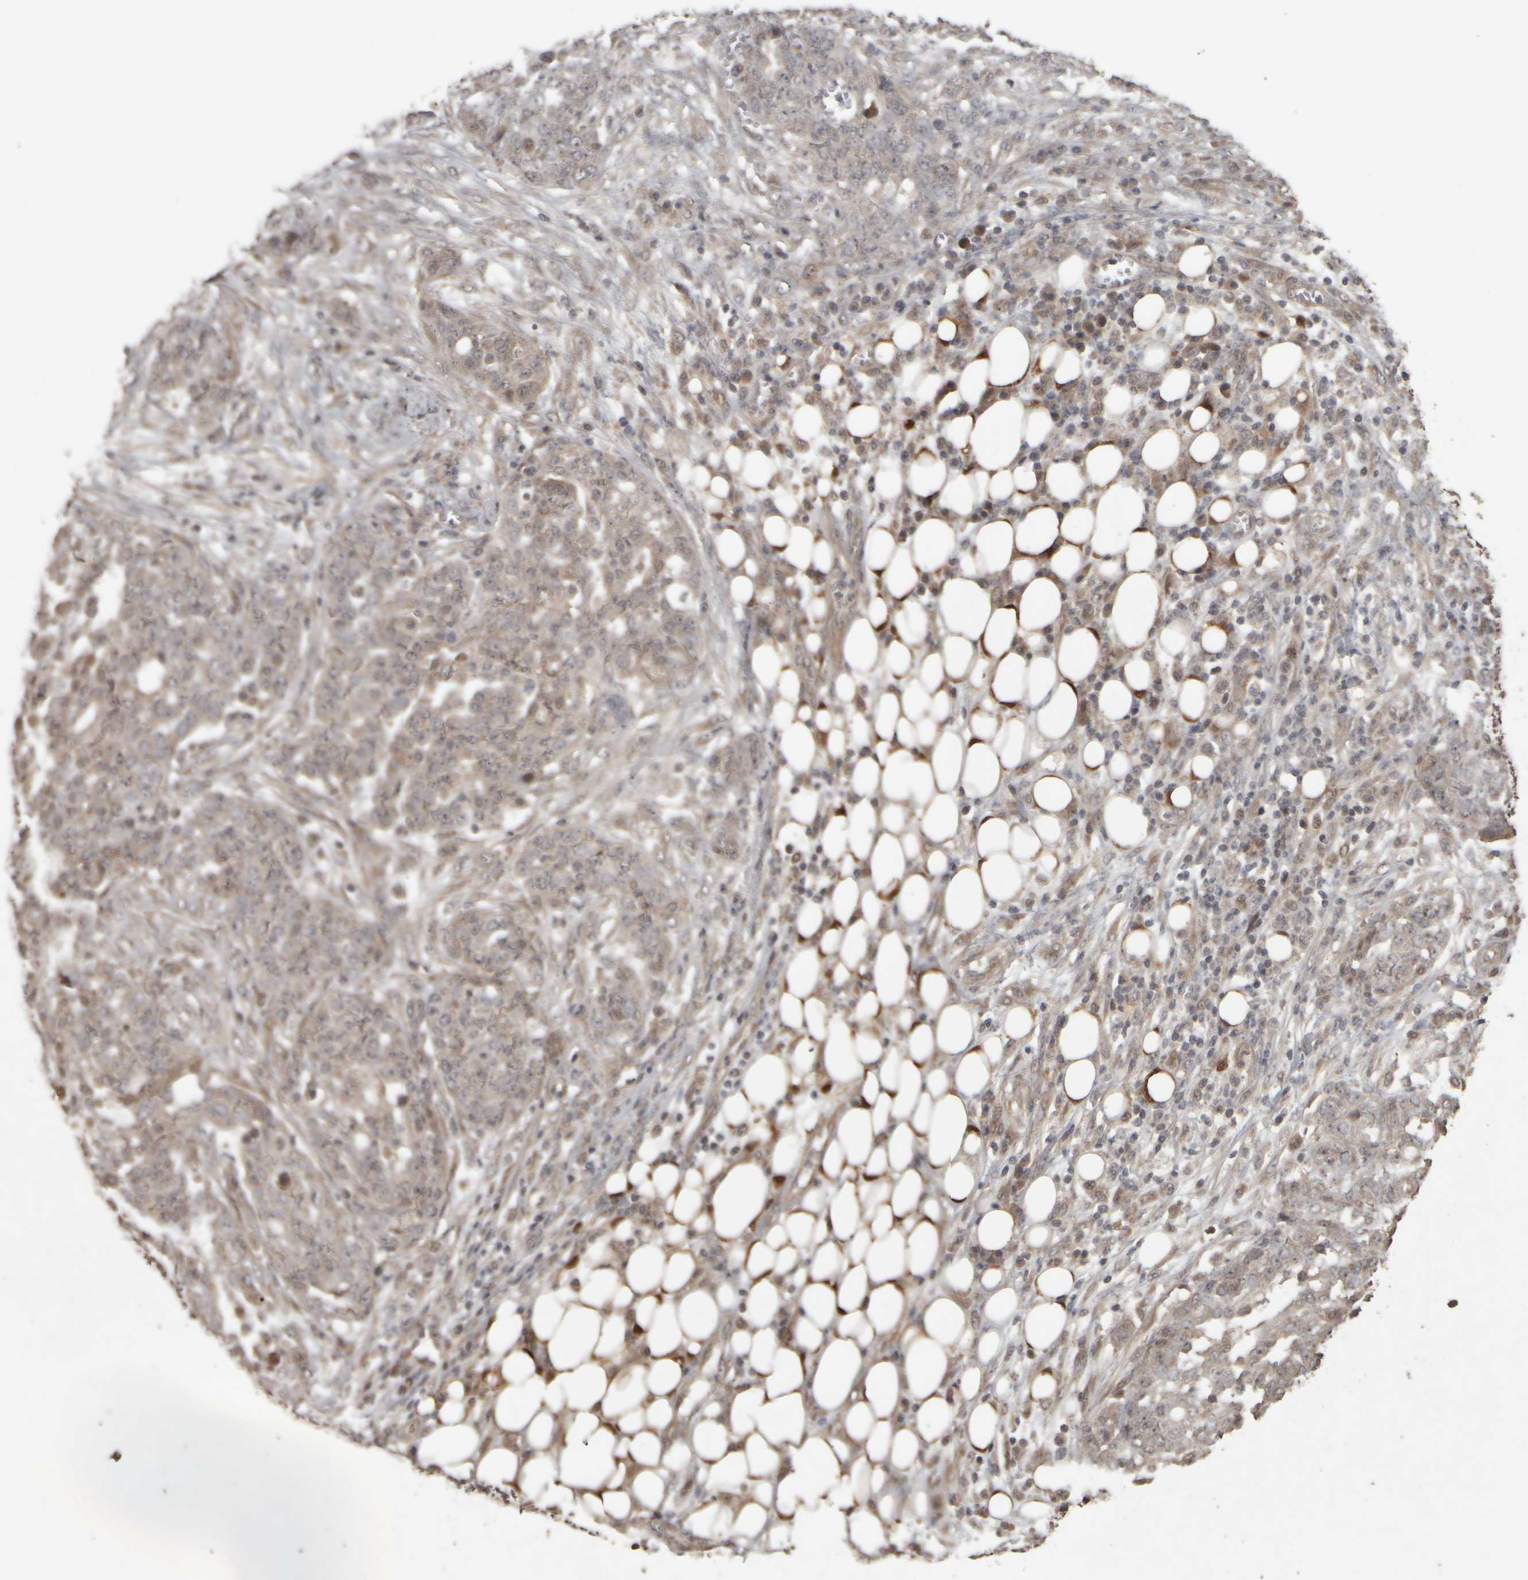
{"staining": {"intensity": "weak", "quantity": "<25%", "location": "cytoplasmic/membranous"}, "tissue": "ovarian cancer", "cell_type": "Tumor cells", "image_type": "cancer", "snomed": [{"axis": "morphology", "description": "Cystadenocarcinoma, serous, NOS"}, {"axis": "topography", "description": "Soft tissue"}, {"axis": "topography", "description": "Ovary"}], "caption": "This is a image of immunohistochemistry (IHC) staining of ovarian serous cystadenocarcinoma, which shows no positivity in tumor cells.", "gene": "ACO1", "patient": {"sex": "female", "age": 57}}